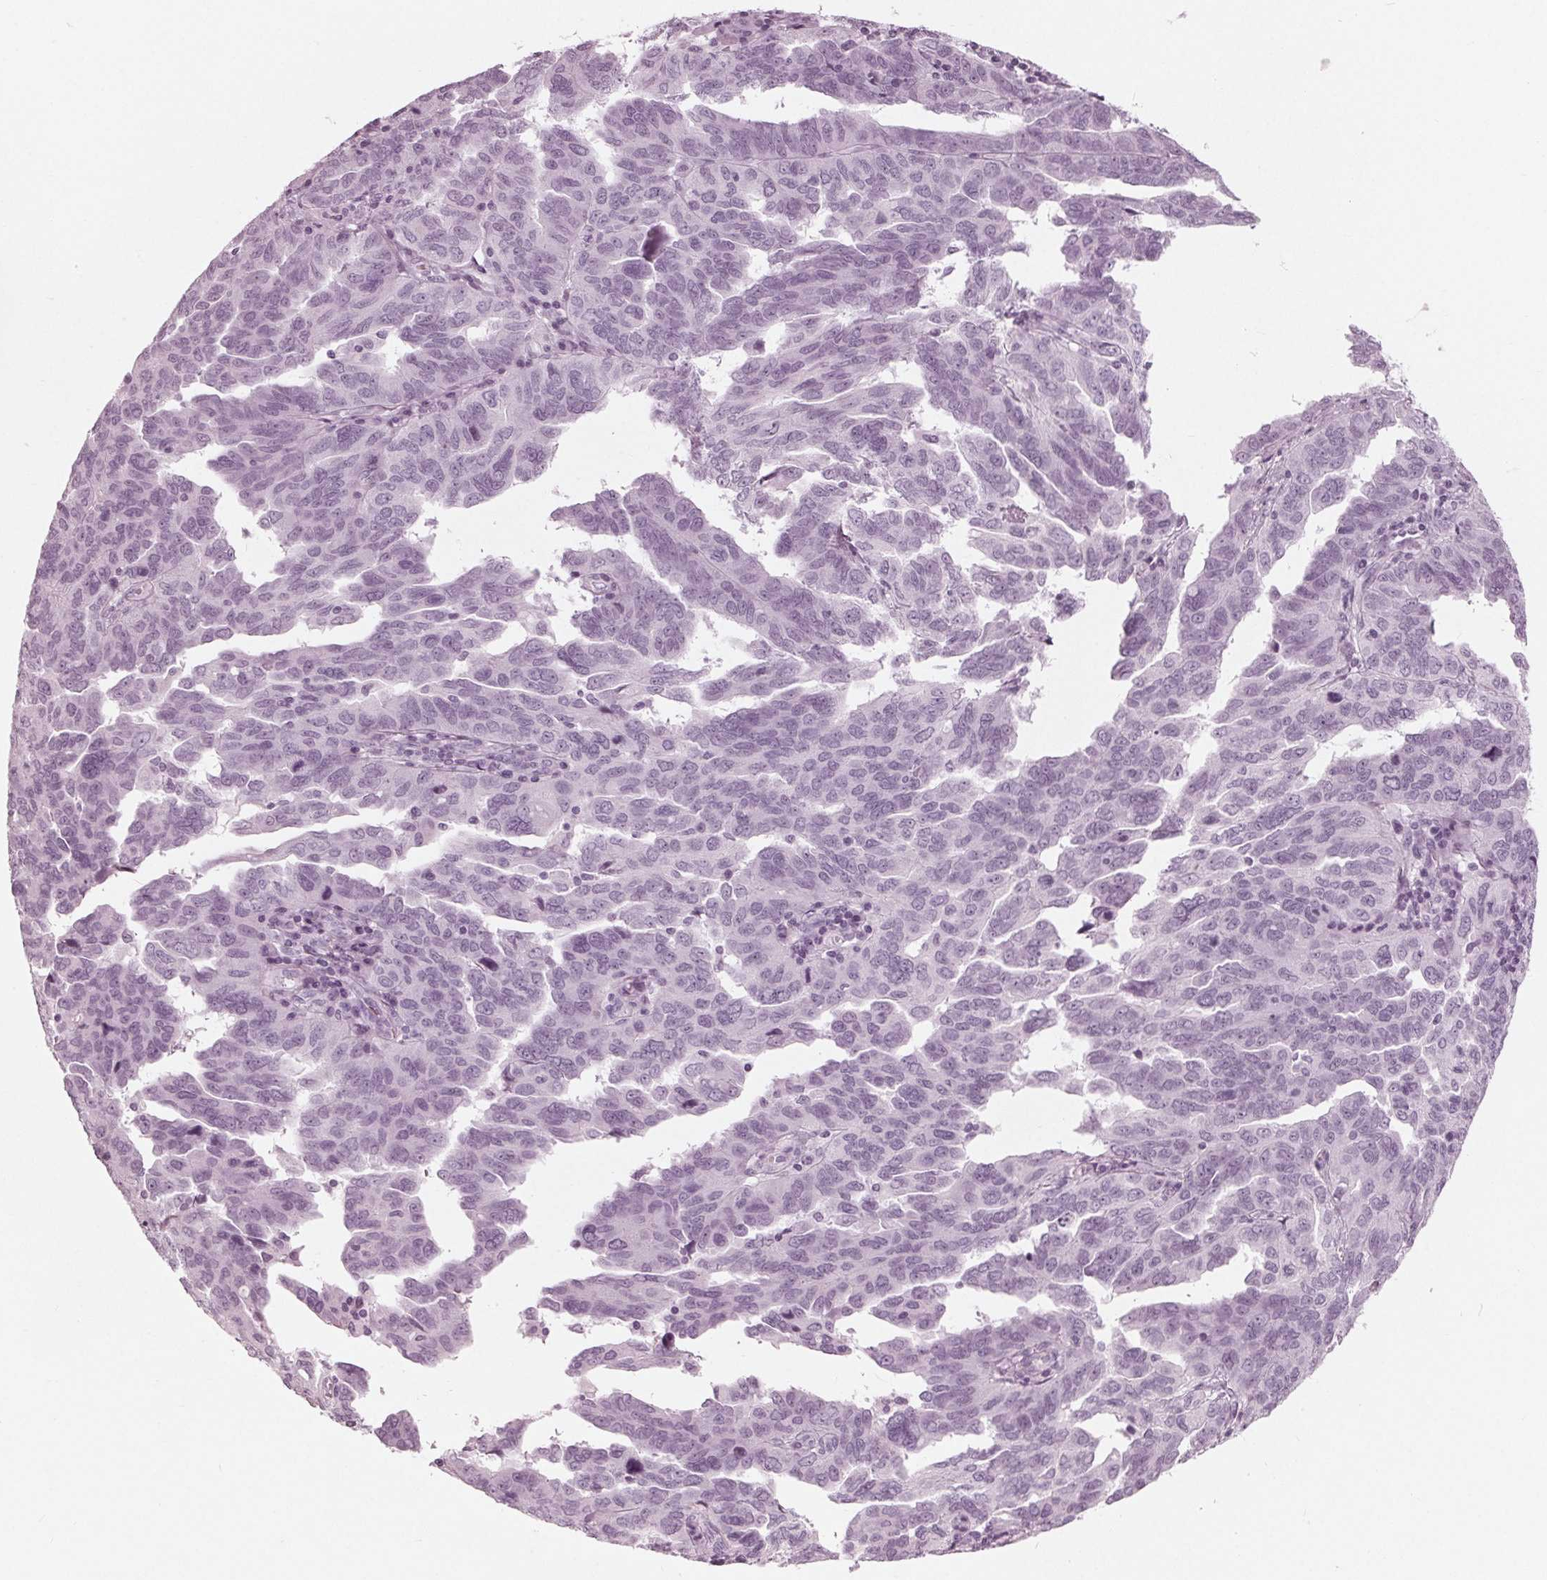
{"staining": {"intensity": "negative", "quantity": "none", "location": "none"}, "tissue": "ovarian cancer", "cell_type": "Tumor cells", "image_type": "cancer", "snomed": [{"axis": "morphology", "description": "Cystadenocarcinoma, serous, NOS"}, {"axis": "topography", "description": "Ovary"}], "caption": "Tumor cells show no significant staining in ovarian serous cystadenocarcinoma.", "gene": "KRT28", "patient": {"sex": "female", "age": 64}}